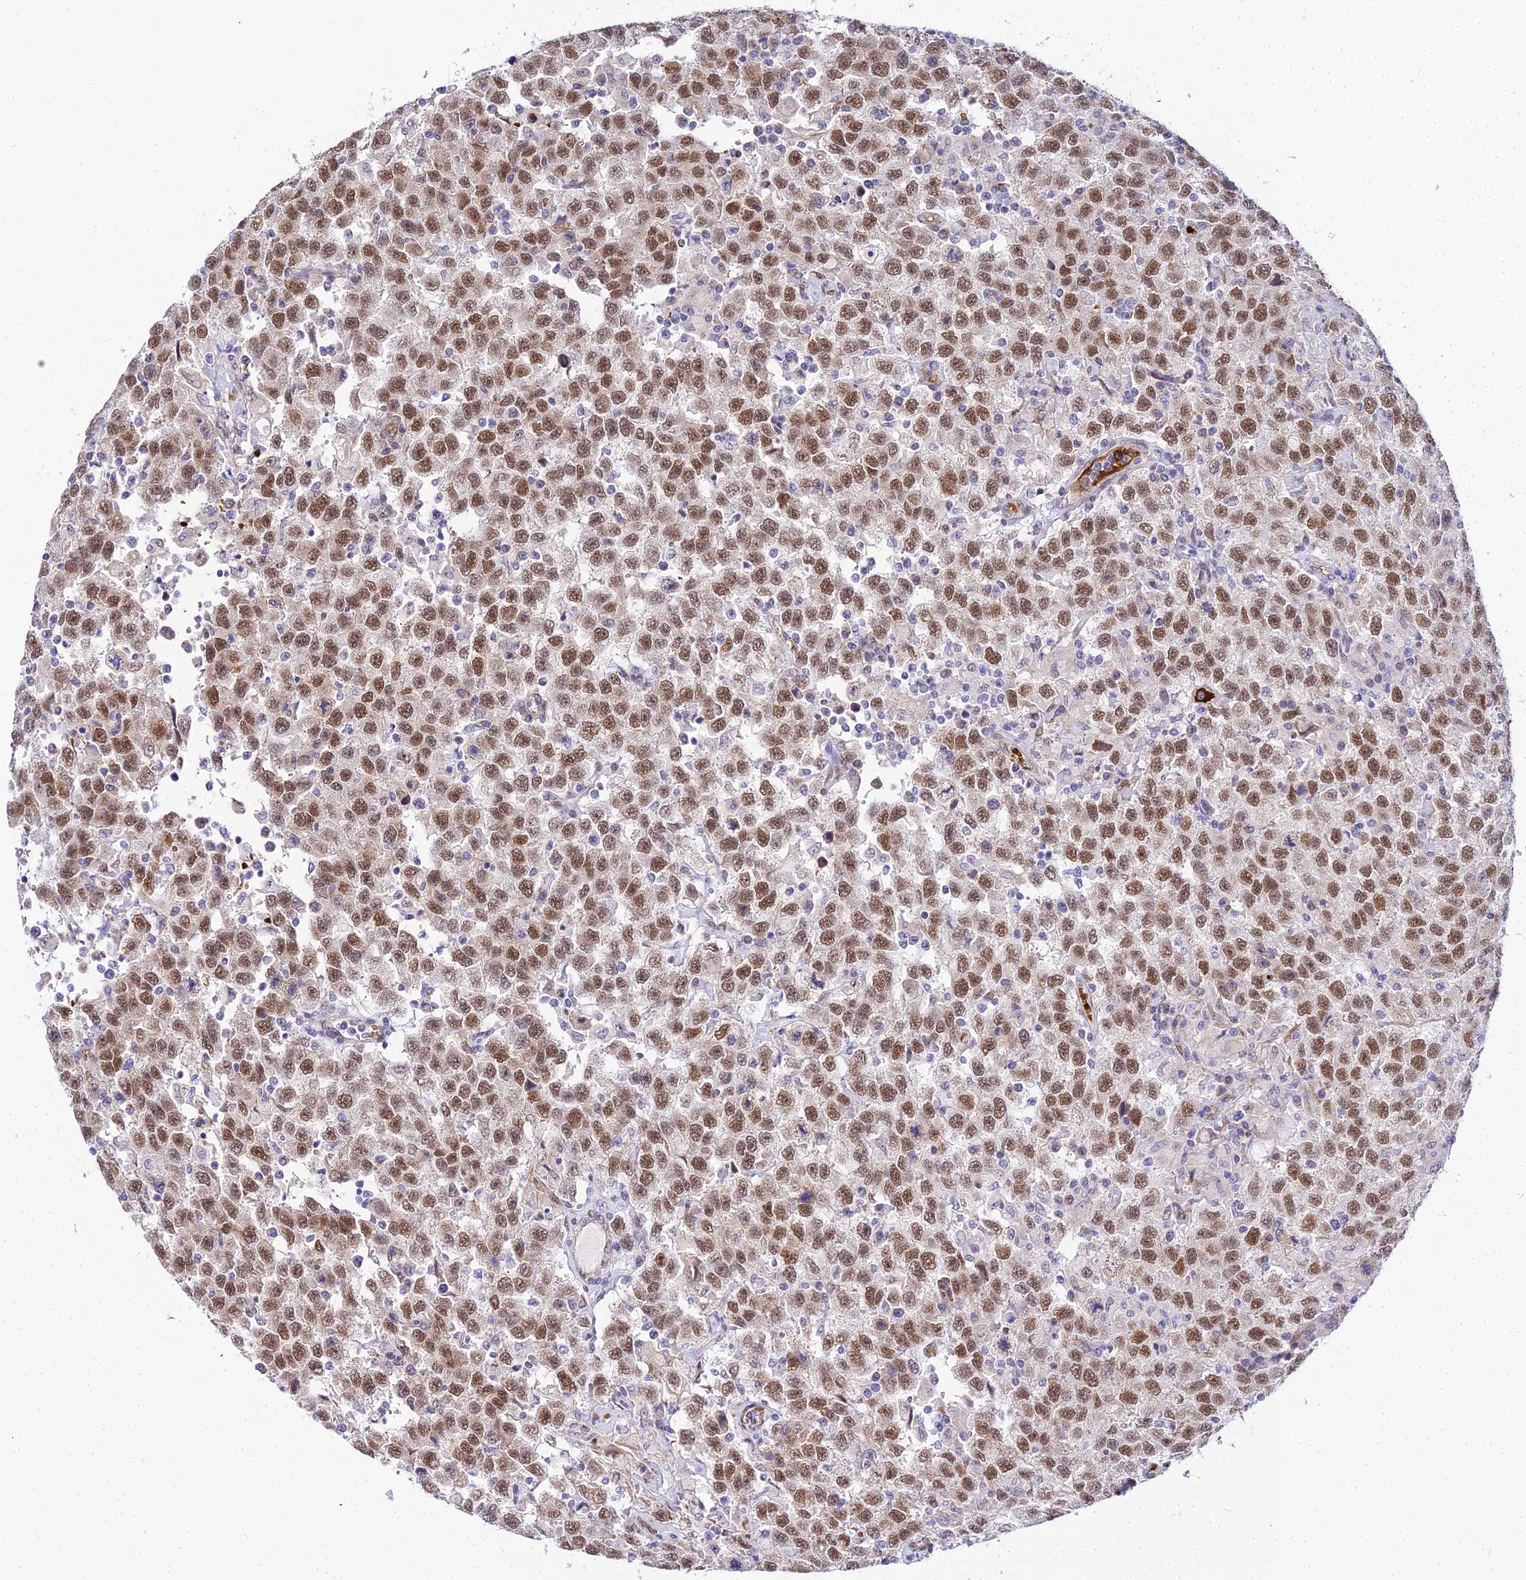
{"staining": {"intensity": "moderate", "quantity": ">75%", "location": "nuclear"}, "tissue": "testis cancer", "cell_type": "Tumor cells", "image_type": "cancer", "snomed": [{"axis": "morphology", "description": "Seminoma, NOS"}, {"axis": "topography", "description": "Testis"}], "caption": "Immunohistochemistry histopathology image of neoplastic tissue: testis cancer stained using immunohistochemistry demonstrates medium levels of moderate protein expression localized specifically in the nuclear of tumor cells, appearing as a nuclear brown color.", "gene": "BCL9", "patient": {"sex": "male", "age": 41}}